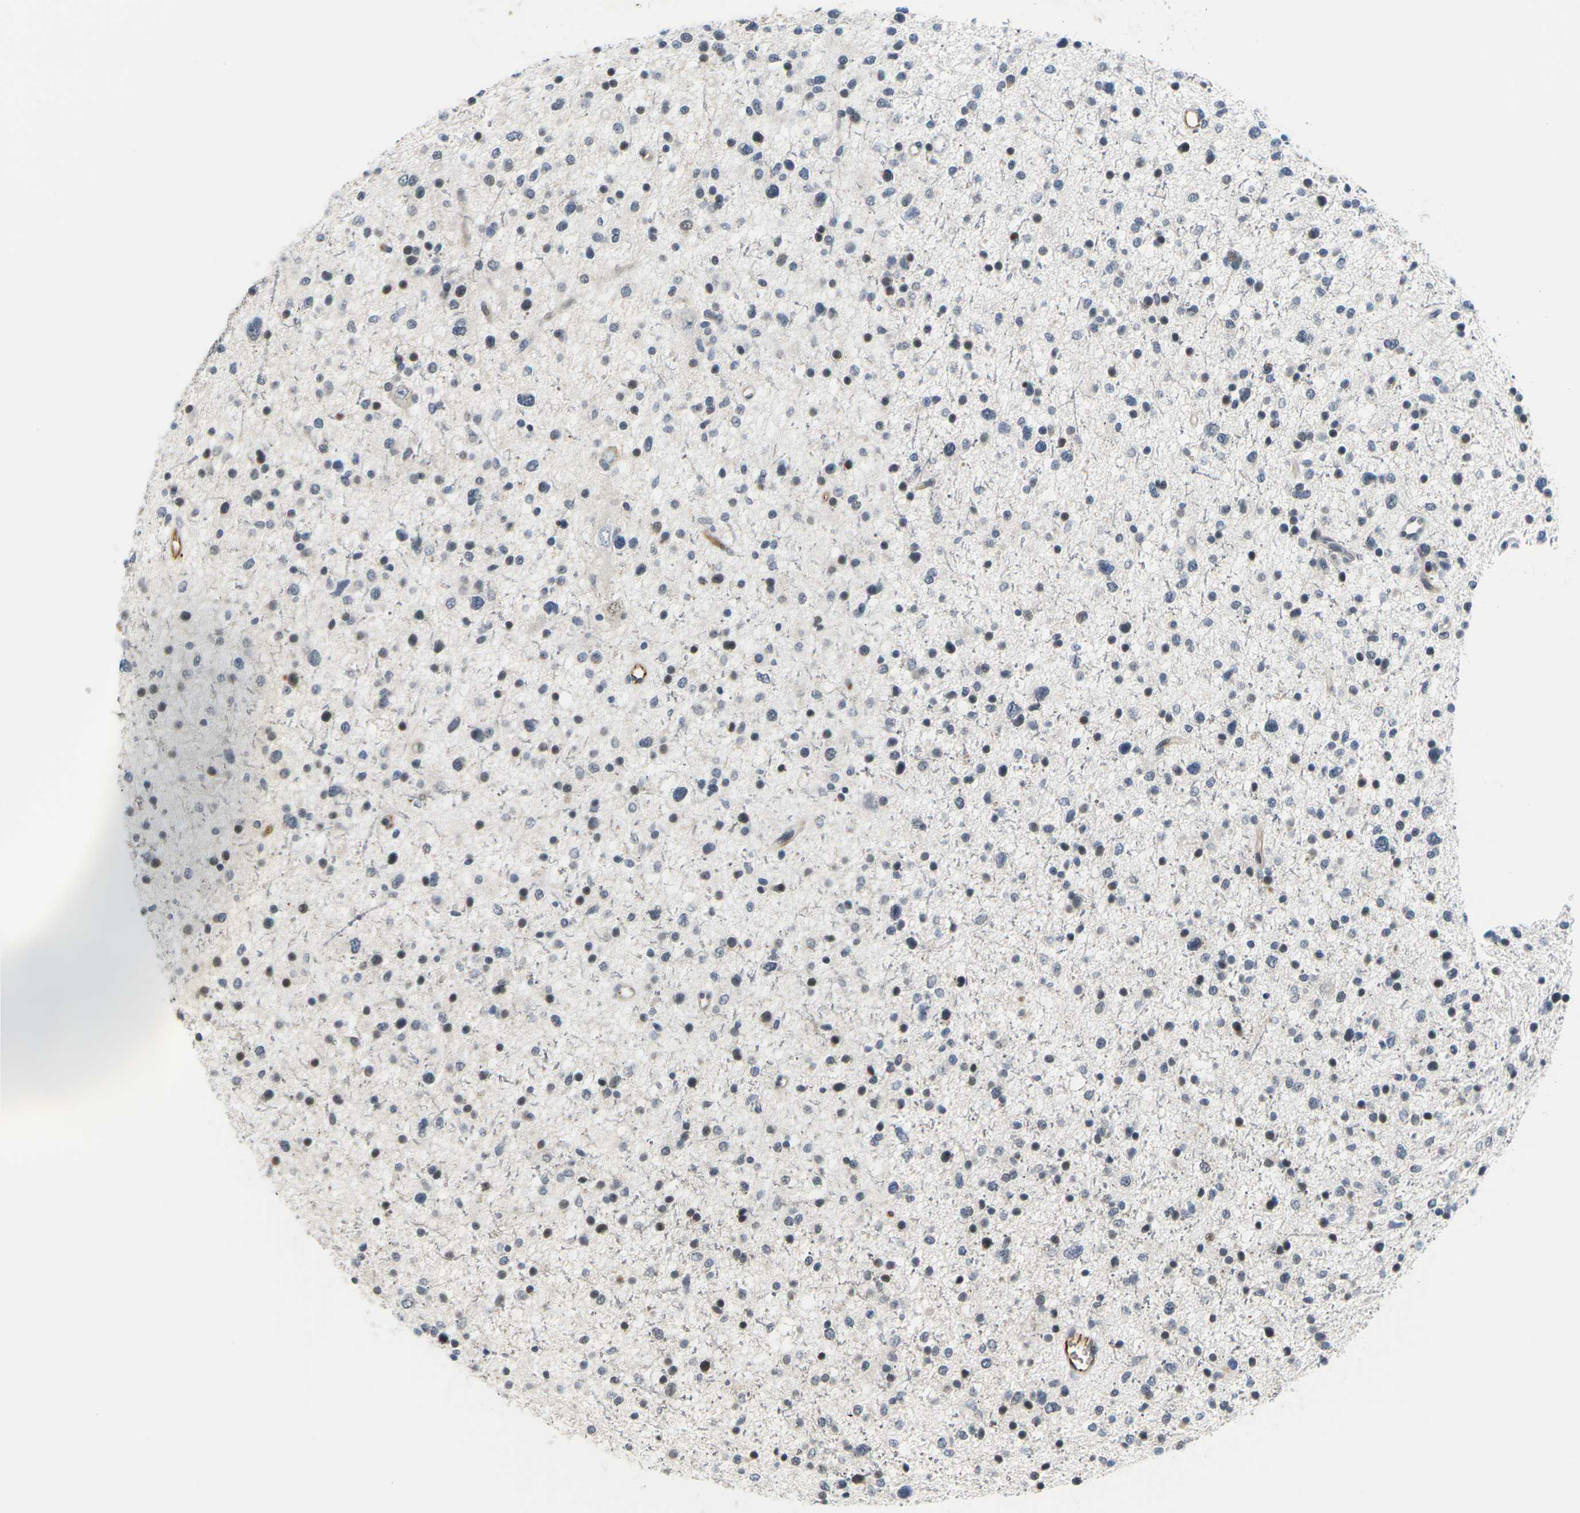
{"staining": {"intensity": "moderate", "quantity": "25%-75%", "location": "nuclear"}, "tissue": "glioma", "cell_type": "Tumor cells", "image_type": "cancer", "snomed": [{"axis": "morphology", "description": "Glioma, malignant, Low grade"}, {"axis": "topography", "description": "Brain"}], "caption": "An image showing moderate nuclear expression in about 25%-75% of tumor cells in malignant low-grade glioma, as visualized by brown immunohistochemical staining.", "gene": "PKP2", "patient": {"sex": "female", "age": 37}}